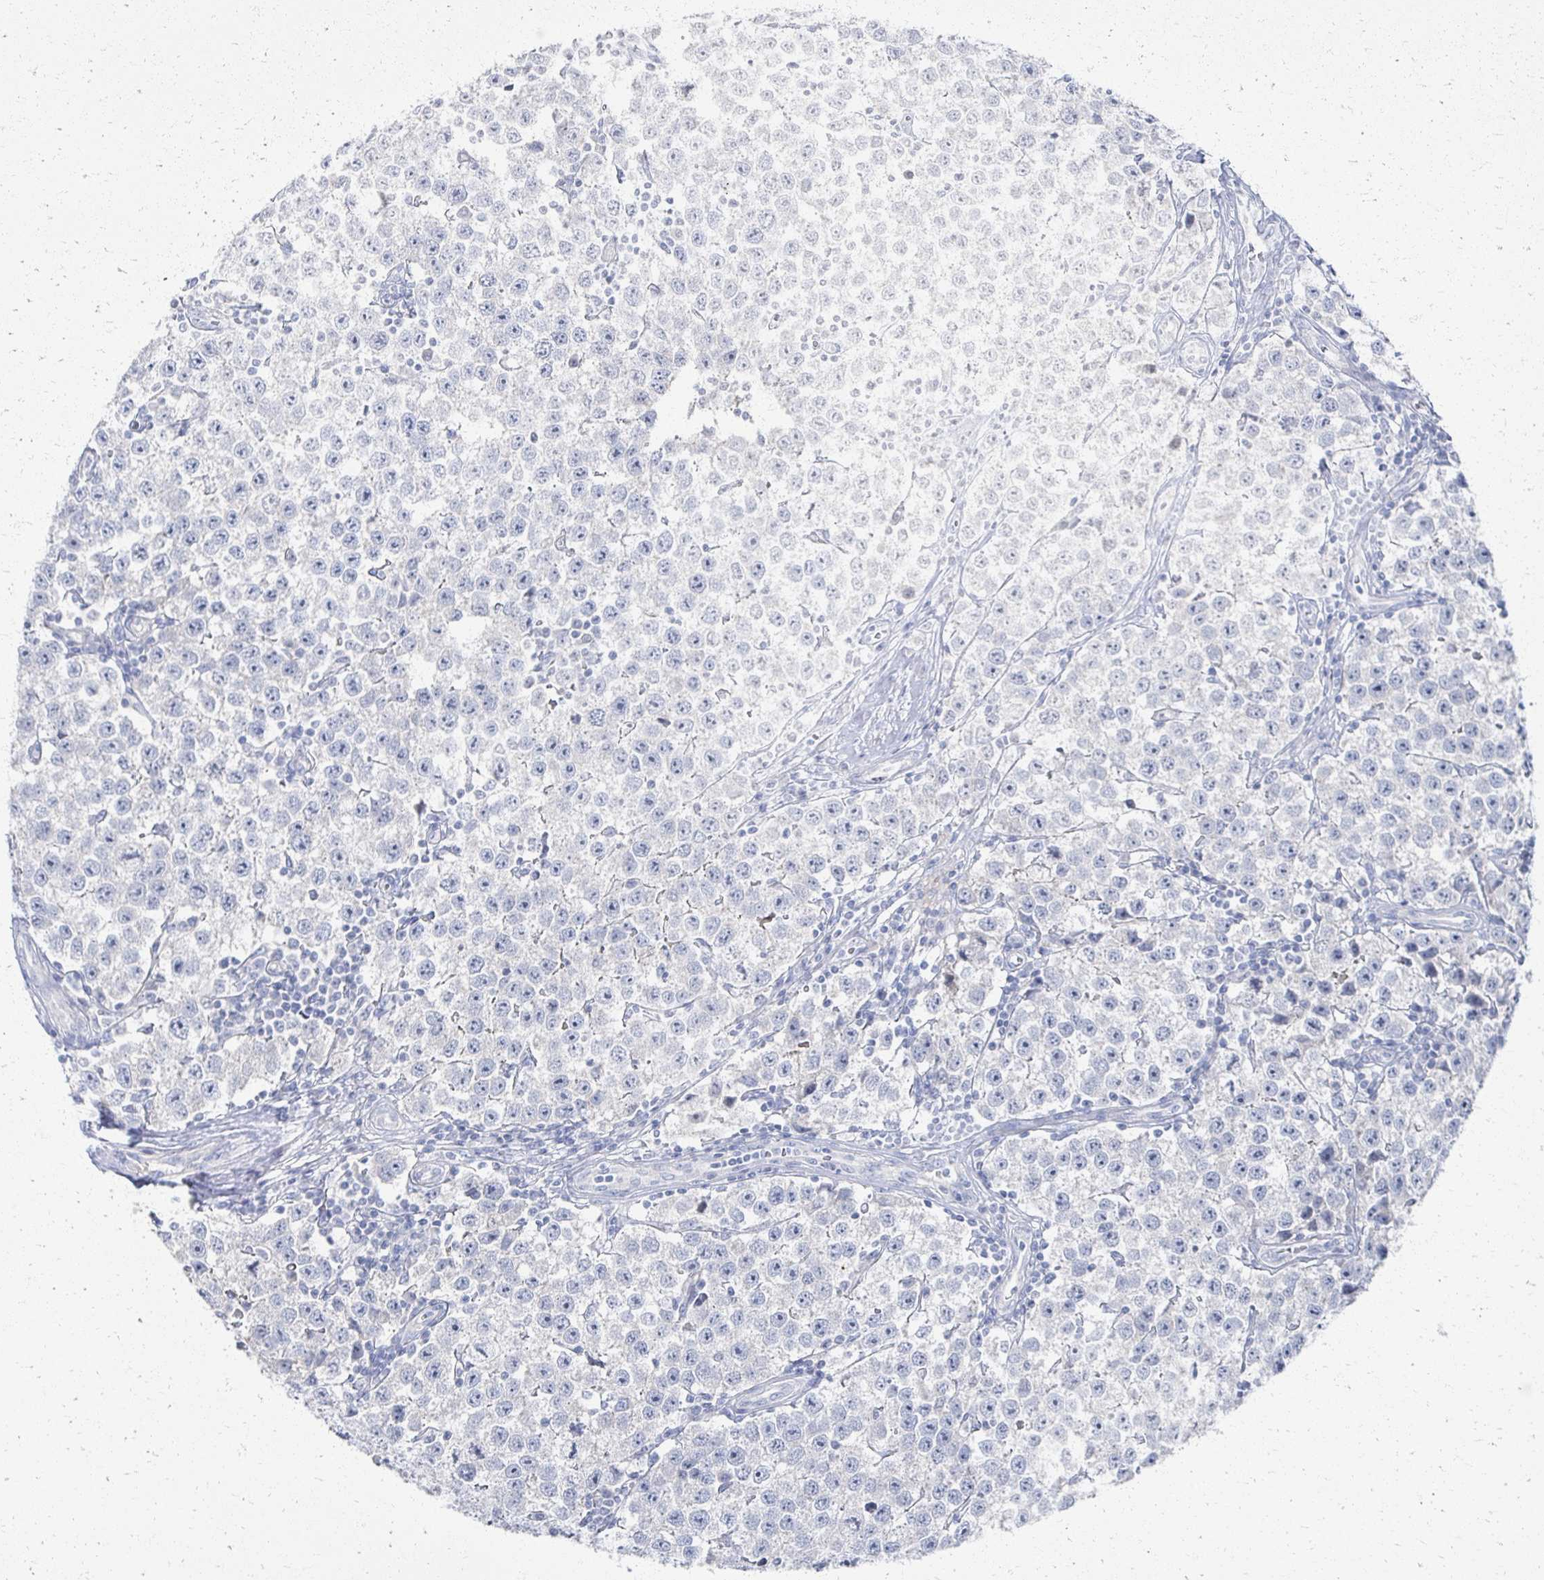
{"staining": {"intensity": "negative", "quantity": "none", "location": "none"}, "tissue": "testis cancer", "cell_type": "Tumor cells", "image_type": "cancer", "snomed": [{"axis": "morphology", "description": "Seminoma, NOS"}, {"axis": "topography", "description": "Testis"}], "caption": "Tumor cells show no significant positivity in testis cancer.", "gene": "PRR20A", "patient": {"sex": "male", "age": 34}}